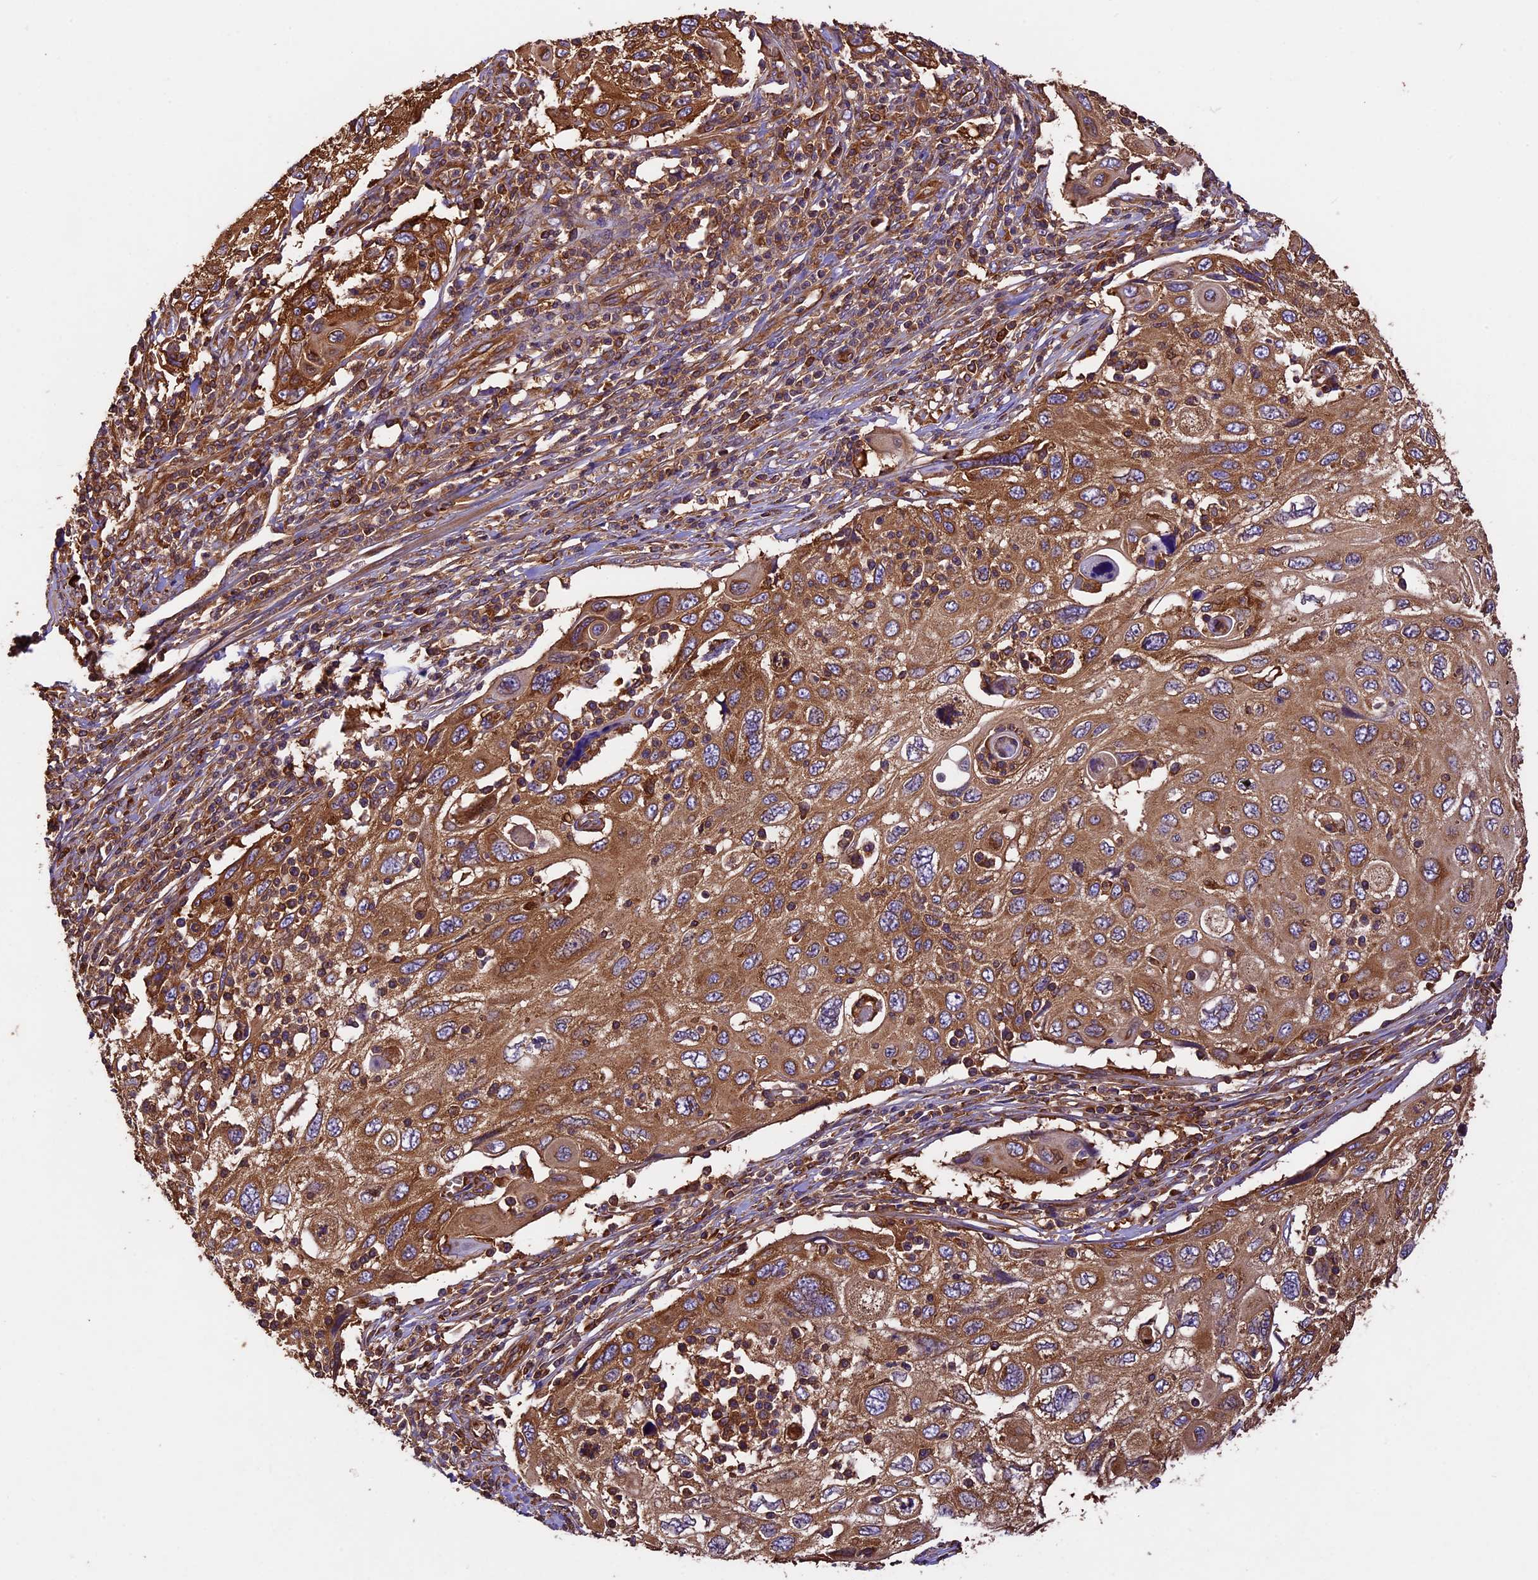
{"staining": {"intensity": "strong", "quantity": ">75%", "location": "cytoplasmic/membranous"}, "tissue": "cervical cancer", "cell_type": "Tumor cells", "image_type": "cancer", "snomed": [{"axis": "morphology", "description": "Squamous cell carcinoma, NOS"}, {"axis": "topography", "description": "Cervix"}], "caption": "DAB immunohistochemical staining of human cervical squamous cell carcinoma demonstrates strong cytoplasmic/membranous protein positivity in approximately >75% of tumor cells.", "gene": "KARS1", "patient": {"sex": "female", "age": 70}}